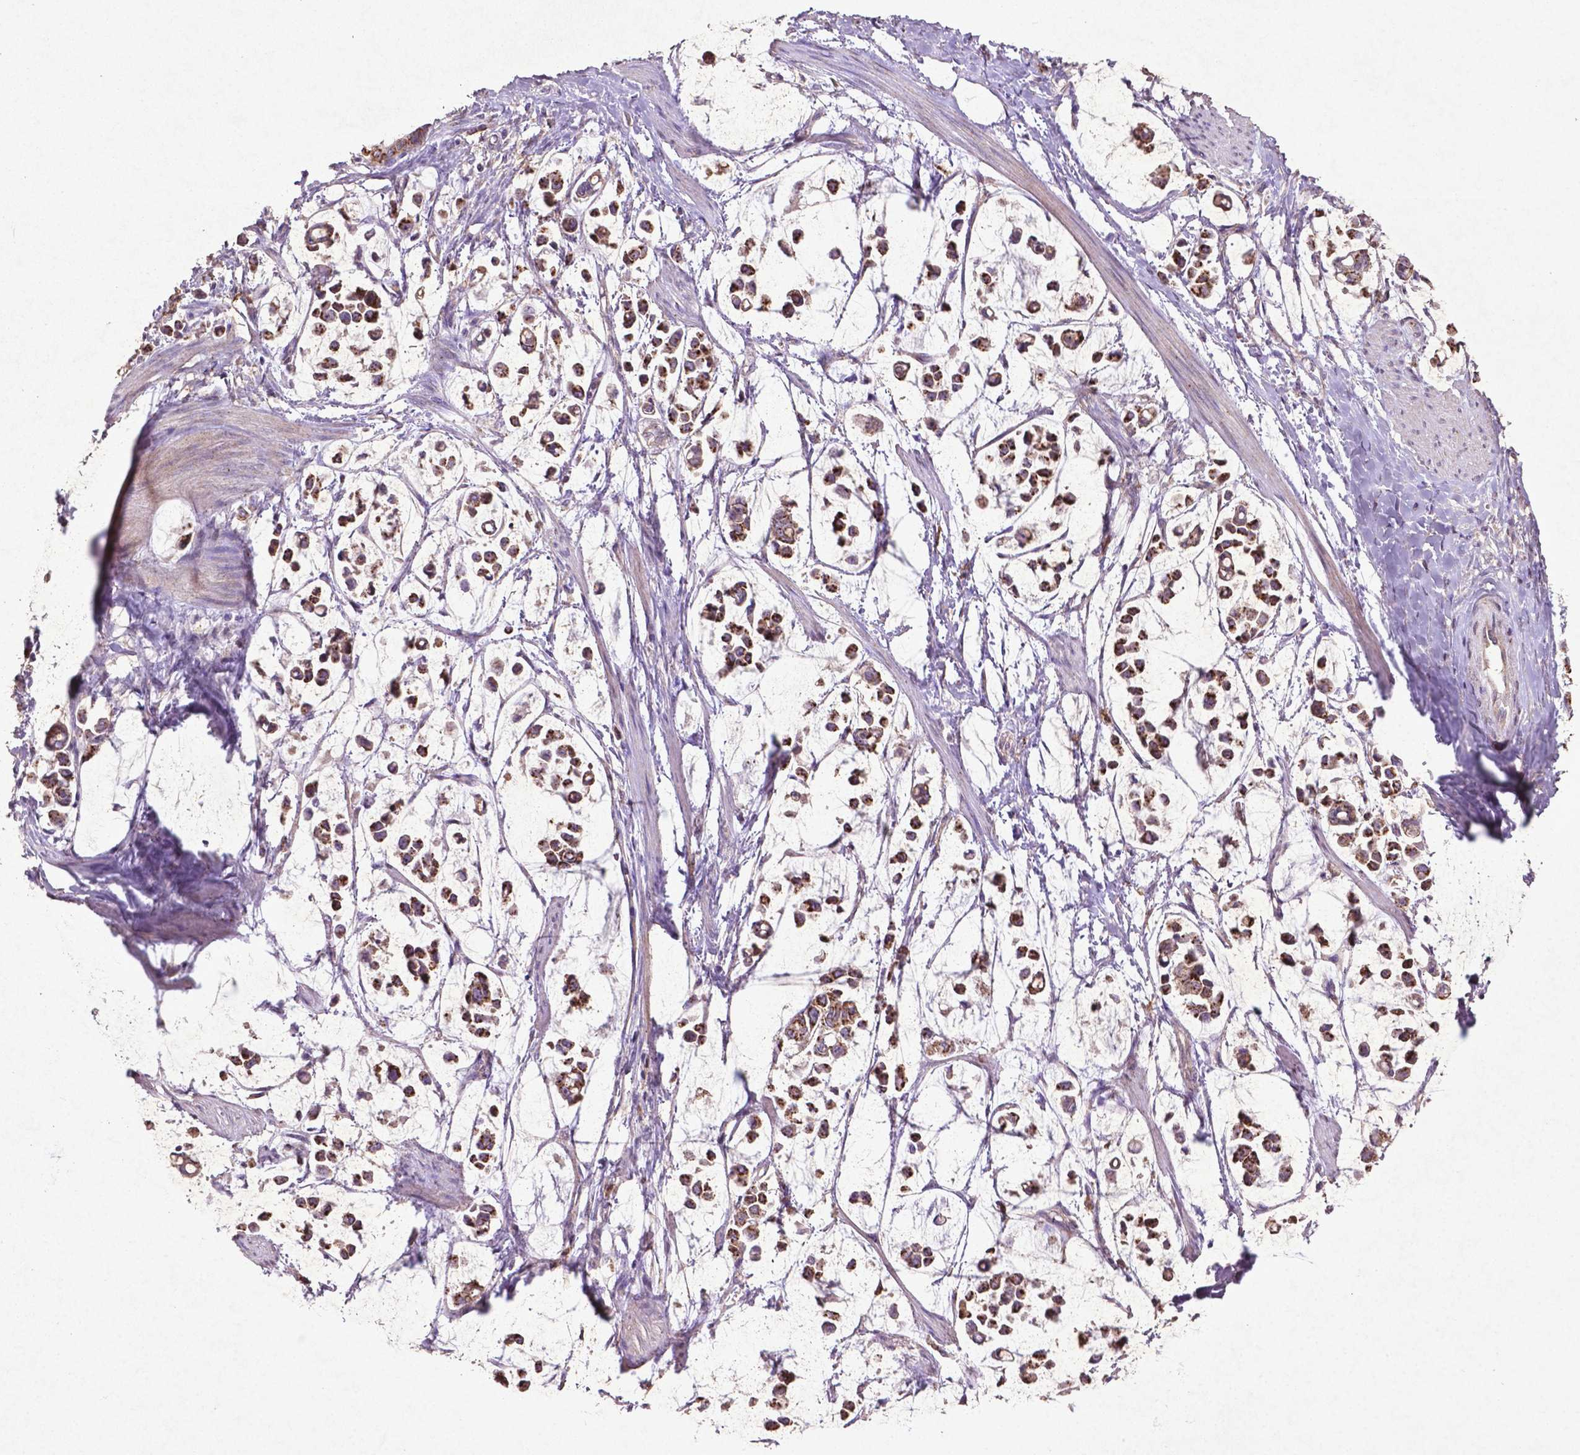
{"staining": {"intensity": "moderate", "quantity": ">75%", "location": "cytoplasmic/membranous"}, "tissue": "stomach cancer", "cell_type": "Tumor cells", "image_type": "cancer", "snomed": [{"axis": "morphology", "description": "Adenocarcinoma, NOS"}, {"axis": "topography", "description": "Stomach"}], "caption": "A brown stain shows moderate cytoplasmic/membranous staining of a protein in adenocarcinoma (stomach) tumor cells.", "gene": "MTOR", "patient": {"sex": "male", "age": 82}}